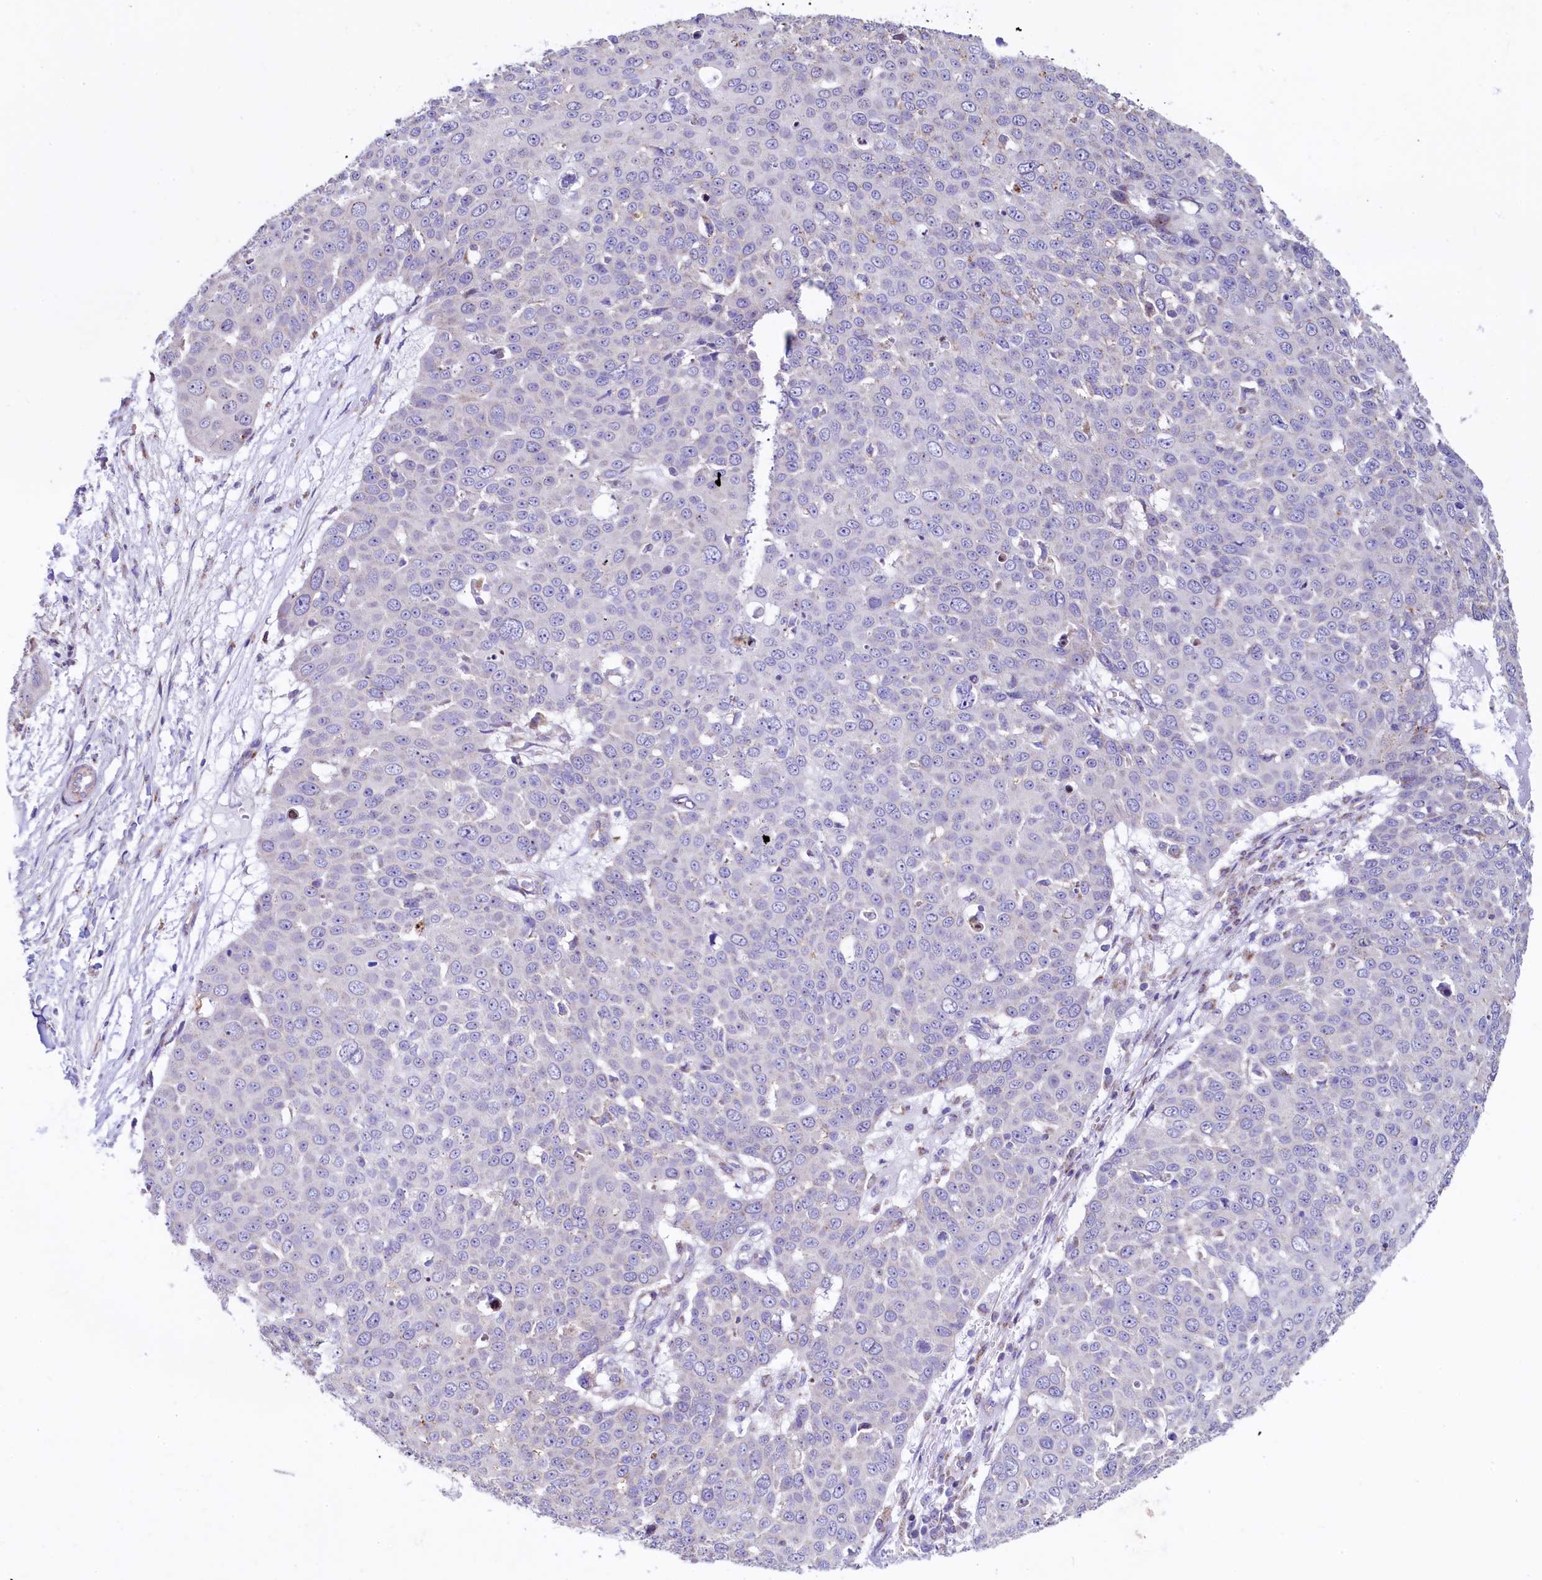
{"staining": {"intensity": "negative", "quantity": "none", "location": "none"}, "tissue": "skin cancer", "cell_type": "Tumor cells", "image_type": "cancer", "snomed": [{"axis": "morphology", "description": "Squamous cell carcinoma, NOS"}, {"axis": "topography", "description": "Skin"}], "caption": "This is an immunohistochemistry (IHC) histopathology image of skin cancer (squamous cell carcinoma). There is no positivity in tumor cells.", "gene": "VWCE", "patient": {"sex": "male", "age": 71}}